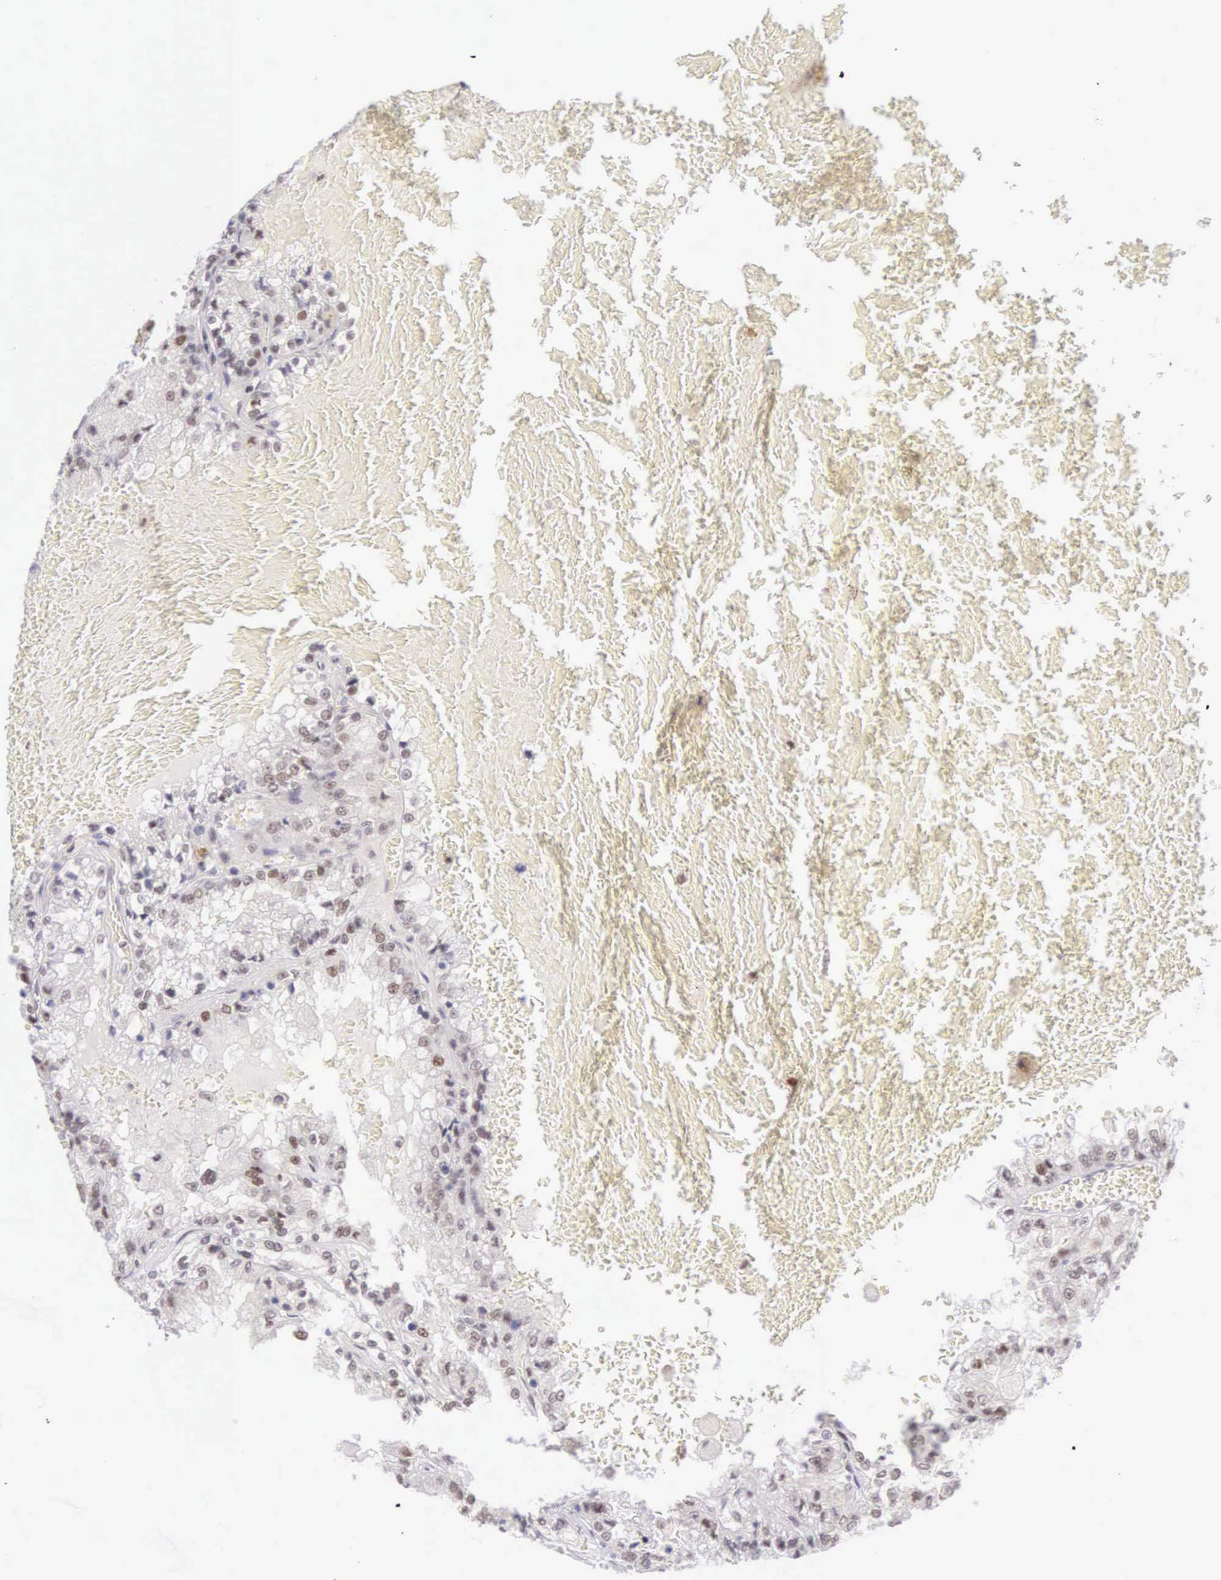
{"staining": {"intensity": "weak", "quantity": "25%-75%", "location": "nuclear"}, "tissue": "renal cancer", "cell_type": "Tumor cells", "image_type": "cancer", "snomed": [{"axis": "morphology", "description": "Adenocarcinoma, NOS"}, {"axis": "topography", "description": "Kidney"}], "caption": "A brown stain labels weak nuclear staining of a protein in renal cancer tumor cells.", "gene": "CCDC117", "patient": {"sex": "female", "age": 56}}